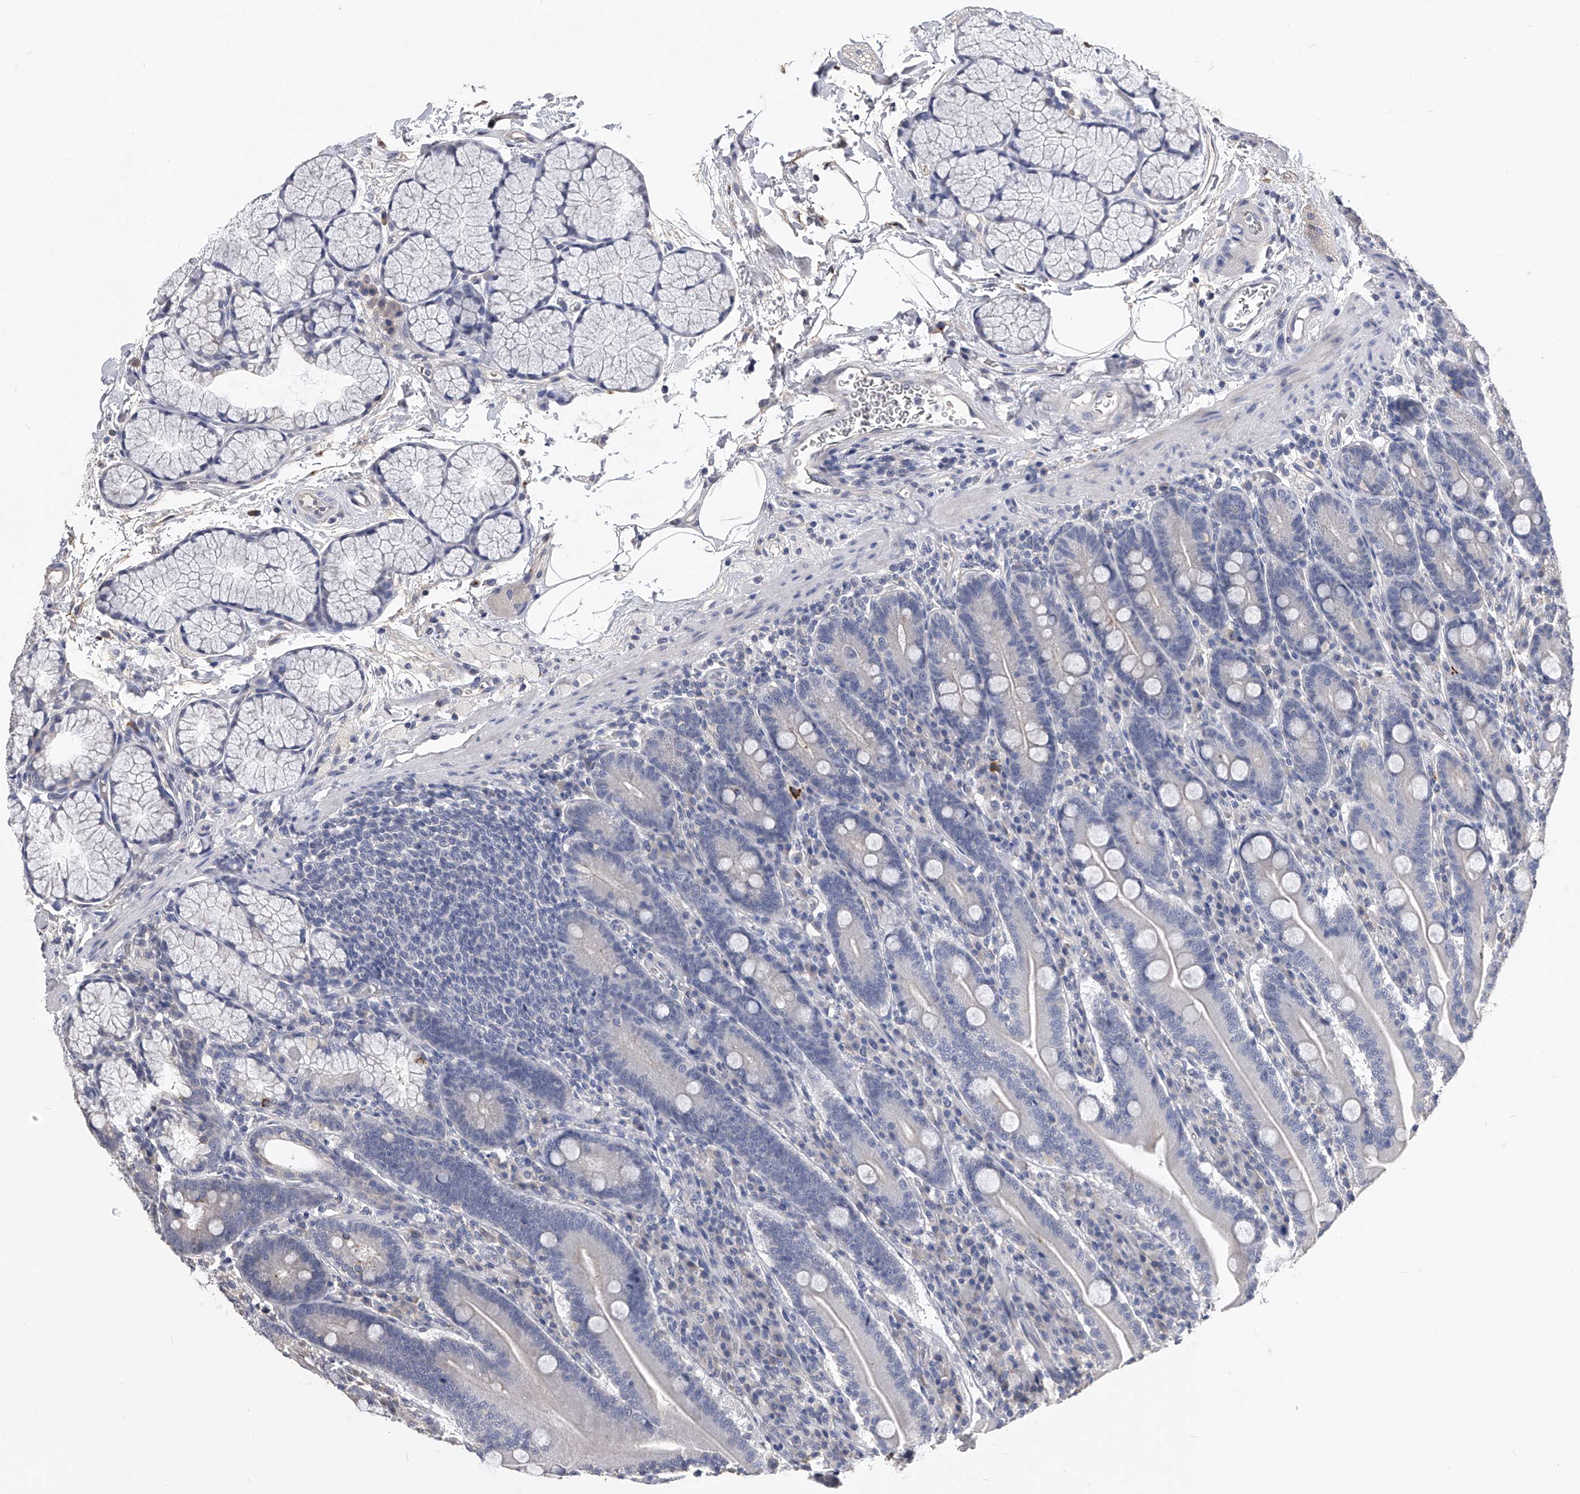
{"staining": {"intensity": "negative", "quantity": "none", "location": "none"}, "tissue": "duodenum", "cell_type": "Glandular cells", "image_type": "normal", "snomed": [{"axis": "morphology", "description": "Normal tissue, NOS"}, {"axis": "topography", "description": "Duodenum"}], "caption": "An image of duodenum stained for a protein reveals no brown staining in glandular cells.", "gene": "MDN1", "patient": {"sex": "male", "age": 35}}